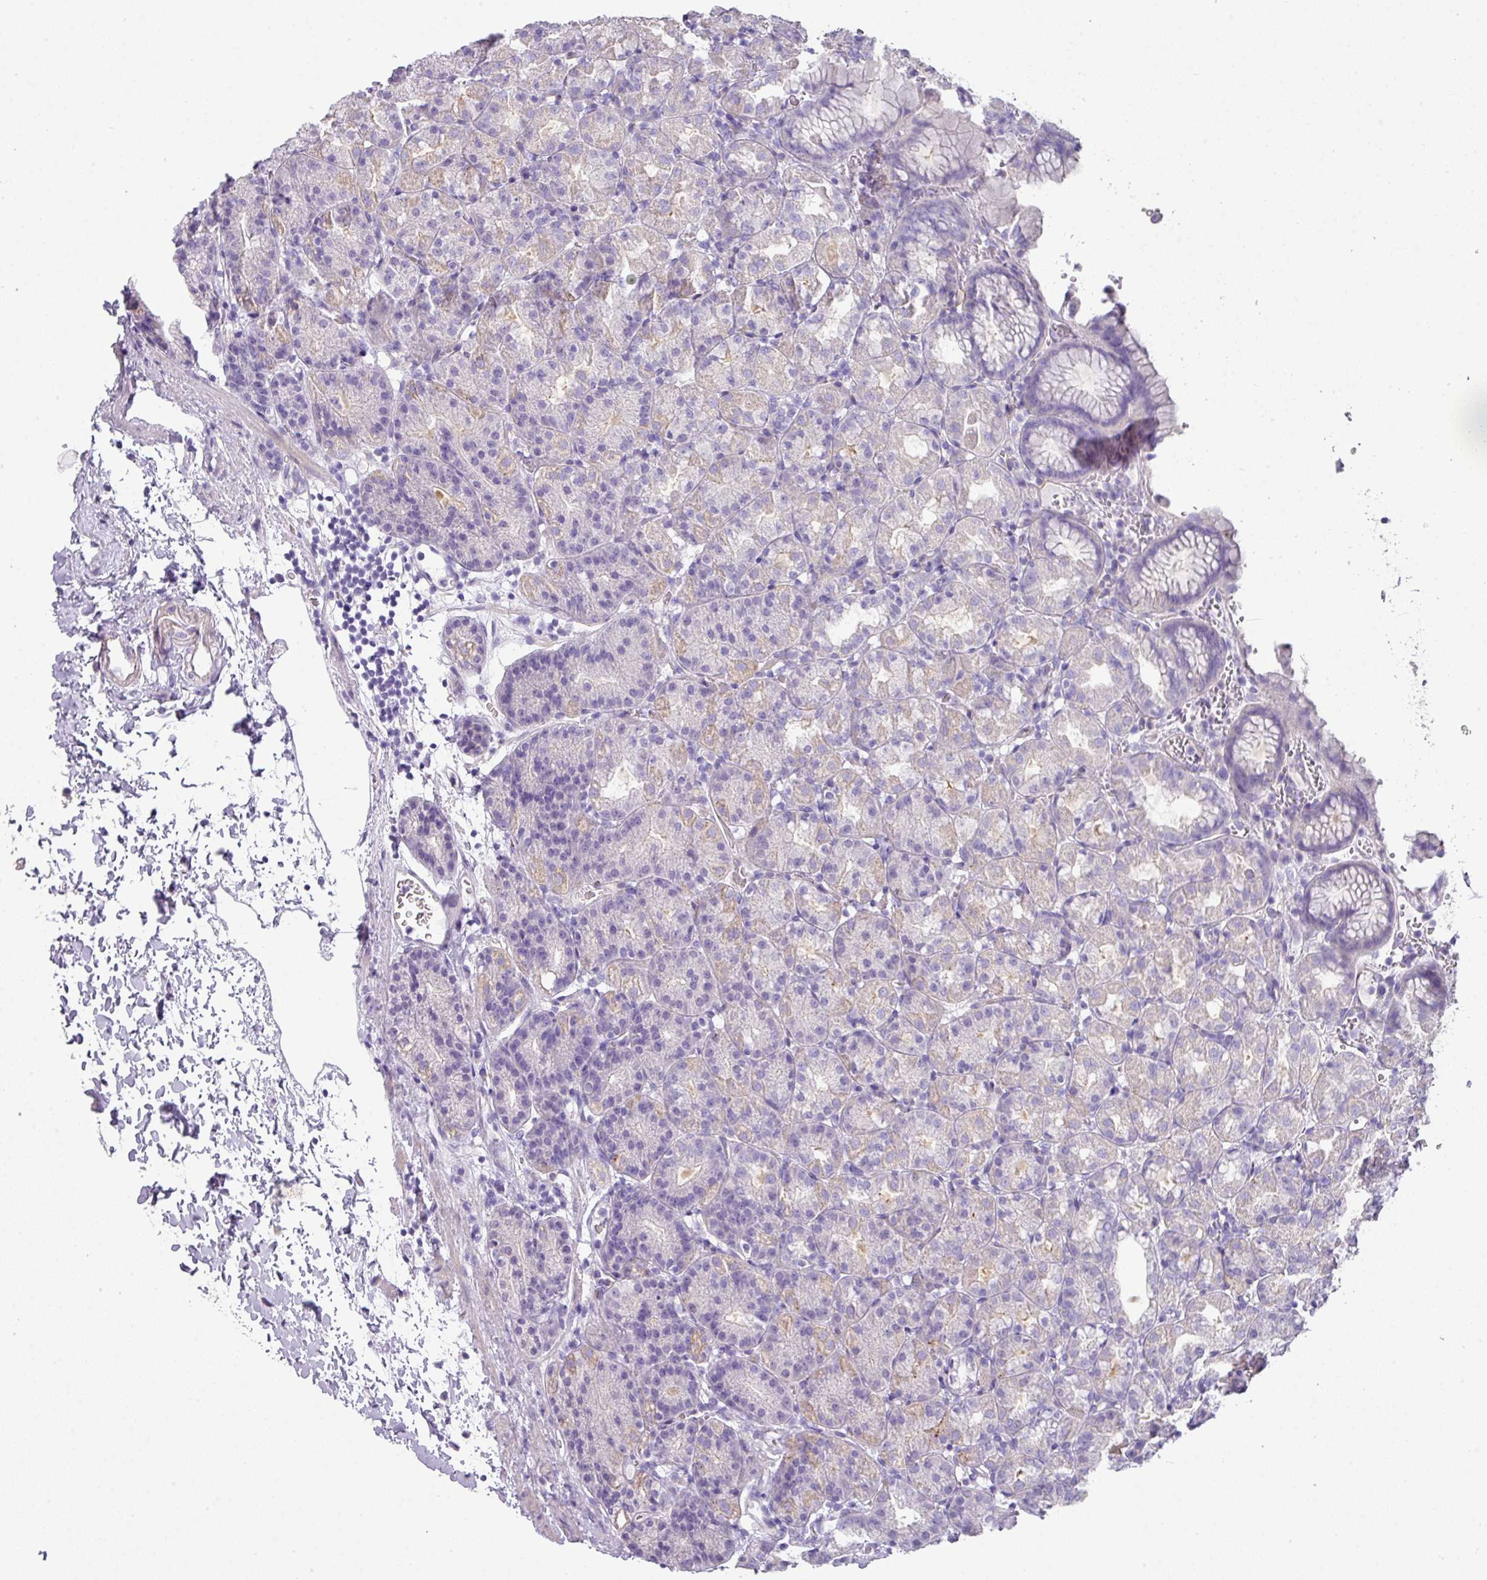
{"staining": {"intensity": "weak", "quantity": "25%-75%", "location": "cytoplasmic/membranous"}, "tissue": "stomach", "cell_type": "Glandular cells", "image_type": "normal", "snomed": [{"axis": "morphology", "description": "Normal tissue, NOS"}, {"axis": "topography", "description": "Stomach, upper"}], "caption": "Weak cytoplasmic/membranous protein positivity is seen in about 25%-75% of glandular cells in stomach. The staining was performed using DAB (3,3'-diaminobenzidine), with brown indicating positive protein expression. Nuclei are stained blue with hematoxylin.", "gene": "GLI4", "patient": {"sex": "female", "age": 81}}